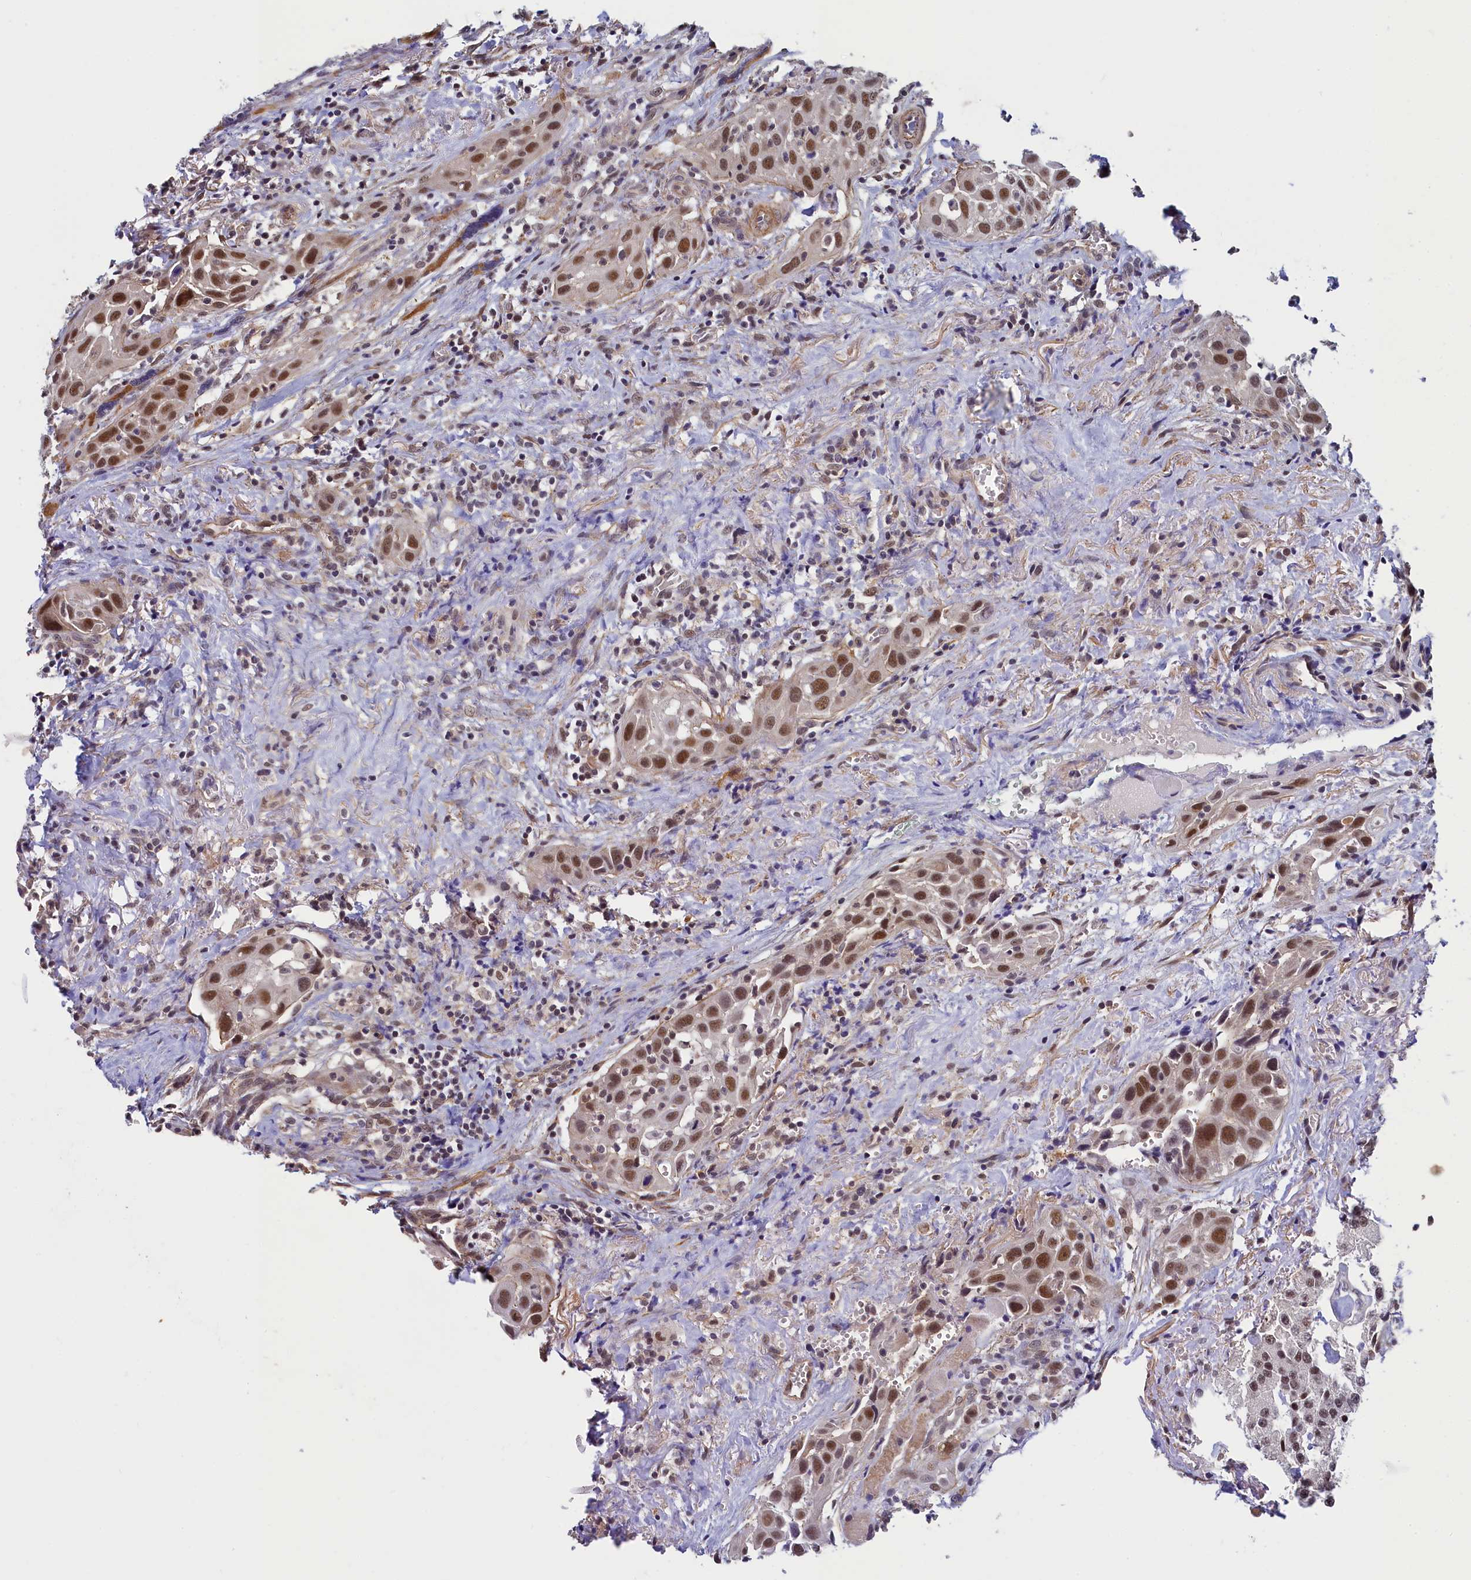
{"staining": {"intensity": "moderate", "quantity": ">75%", "location": "nuclear"}, "tissue": "head and neck cancer", "cell_type": "Tumor cells", "image_type": "cancer", "snomed": [{"axis": "morphology", "description": "Squamous cell carcinoma, NOS"}, {"axis": "topography", "description": "Oral tissue"}, {"axis": "topography", "description": "Head-Neck"}], "caption": "Moderate nuclear expression for a protein is appreciated in about >75% of tumor cells of head and neck cancer using immunohistochemistry (IHC).", "gene": "INTS14", "patient": {"sex": "female", "age": 50}}